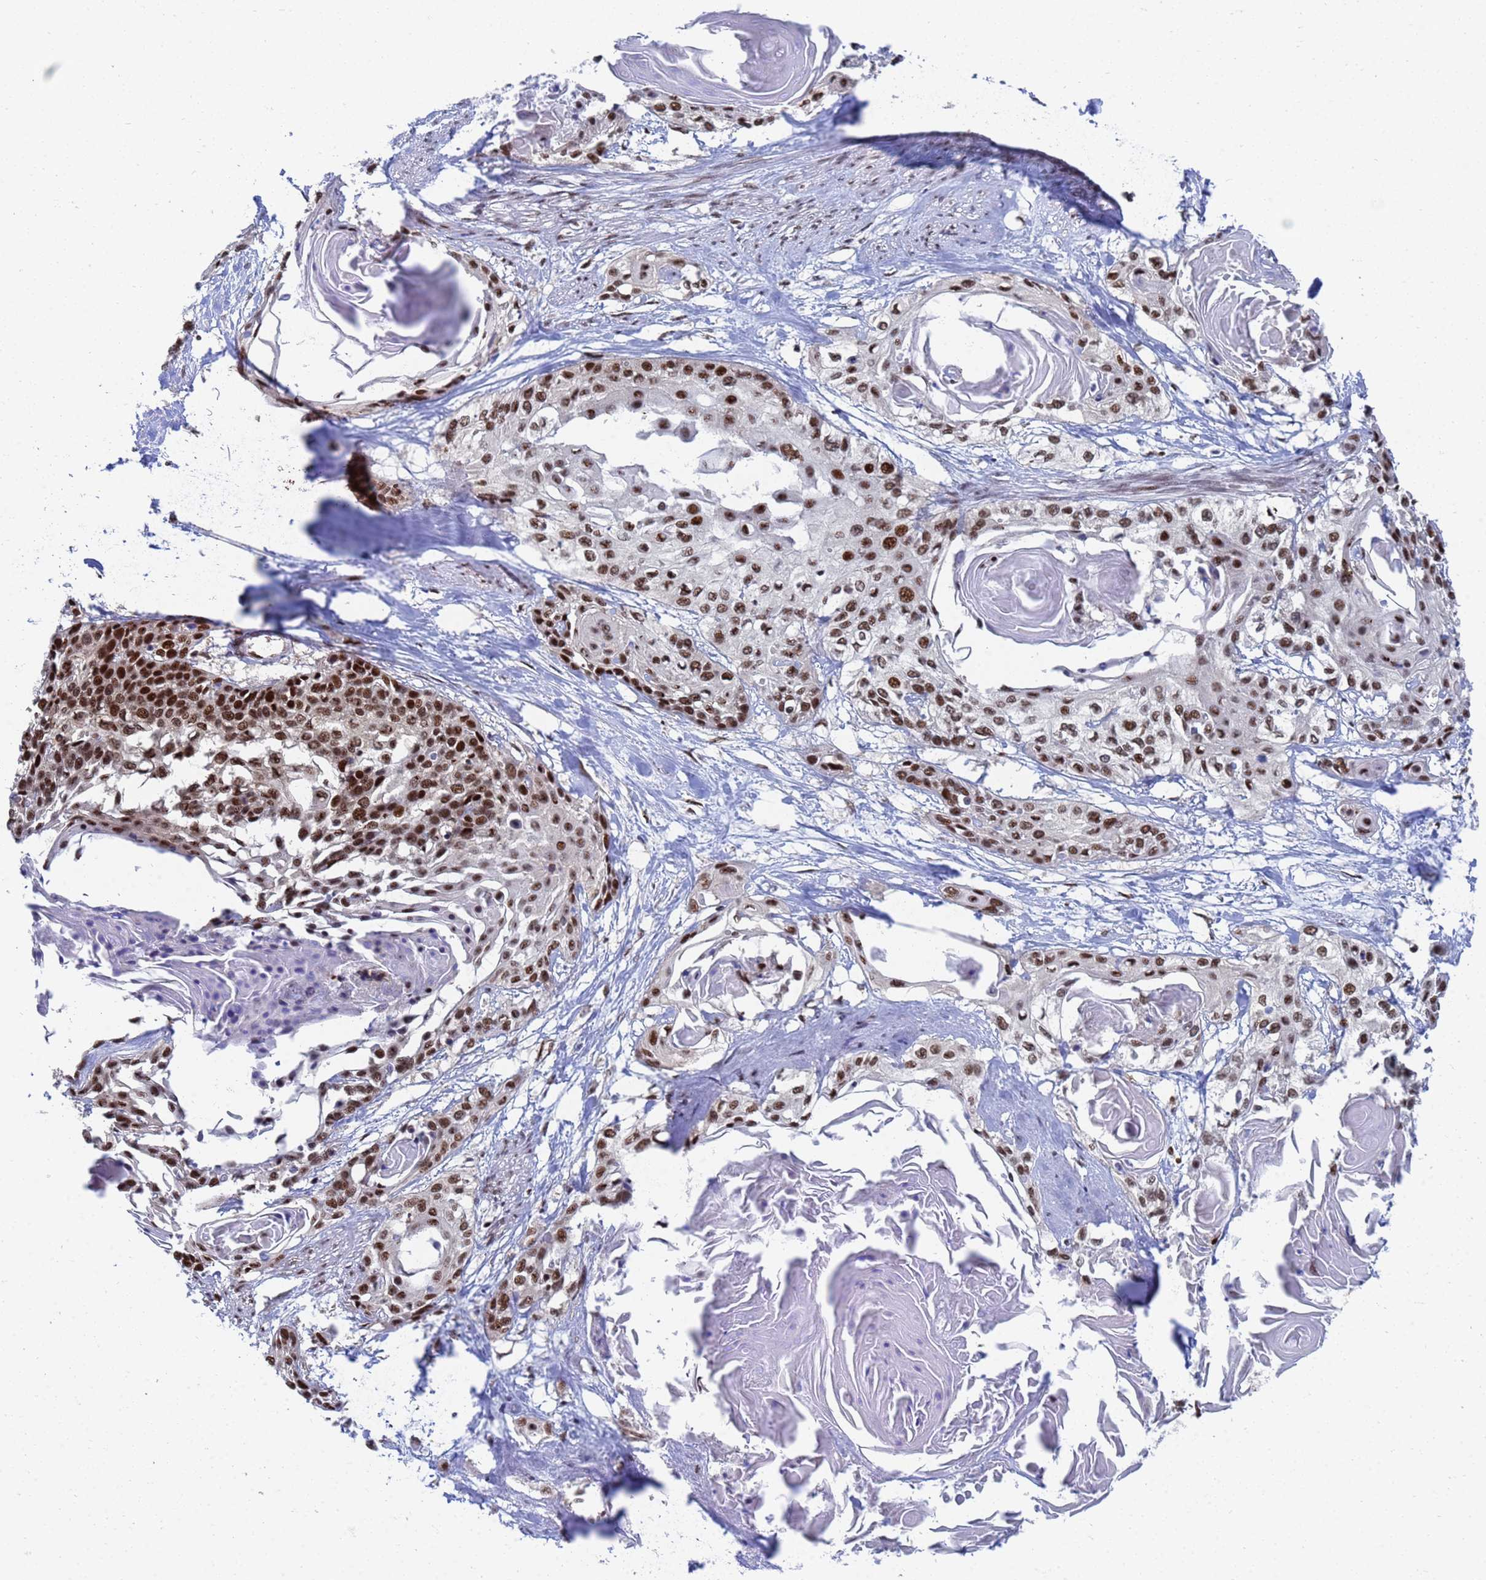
{"staining": {"intensity": "moderate", "quantity": ">75%", "location": "nuclear"}, "tissue": "cervical cancer", "cell_type": "Tumor cells", "image_type": "cancer", "snomed": [{"axis": "morphology", "description": "Squamous cell carcinoma, NOS"}, {"axis": "topography", "description": "Cervix"}], "caption": "Immunohistochemical staining of human cervical cancer (squamous cell carcinoma) shows medium levels of moderate nuclear protein staining in approximately >75% of tumor cells.", "gene": "AP5Z1", "patient": {"sex": "female", "age": 57}}